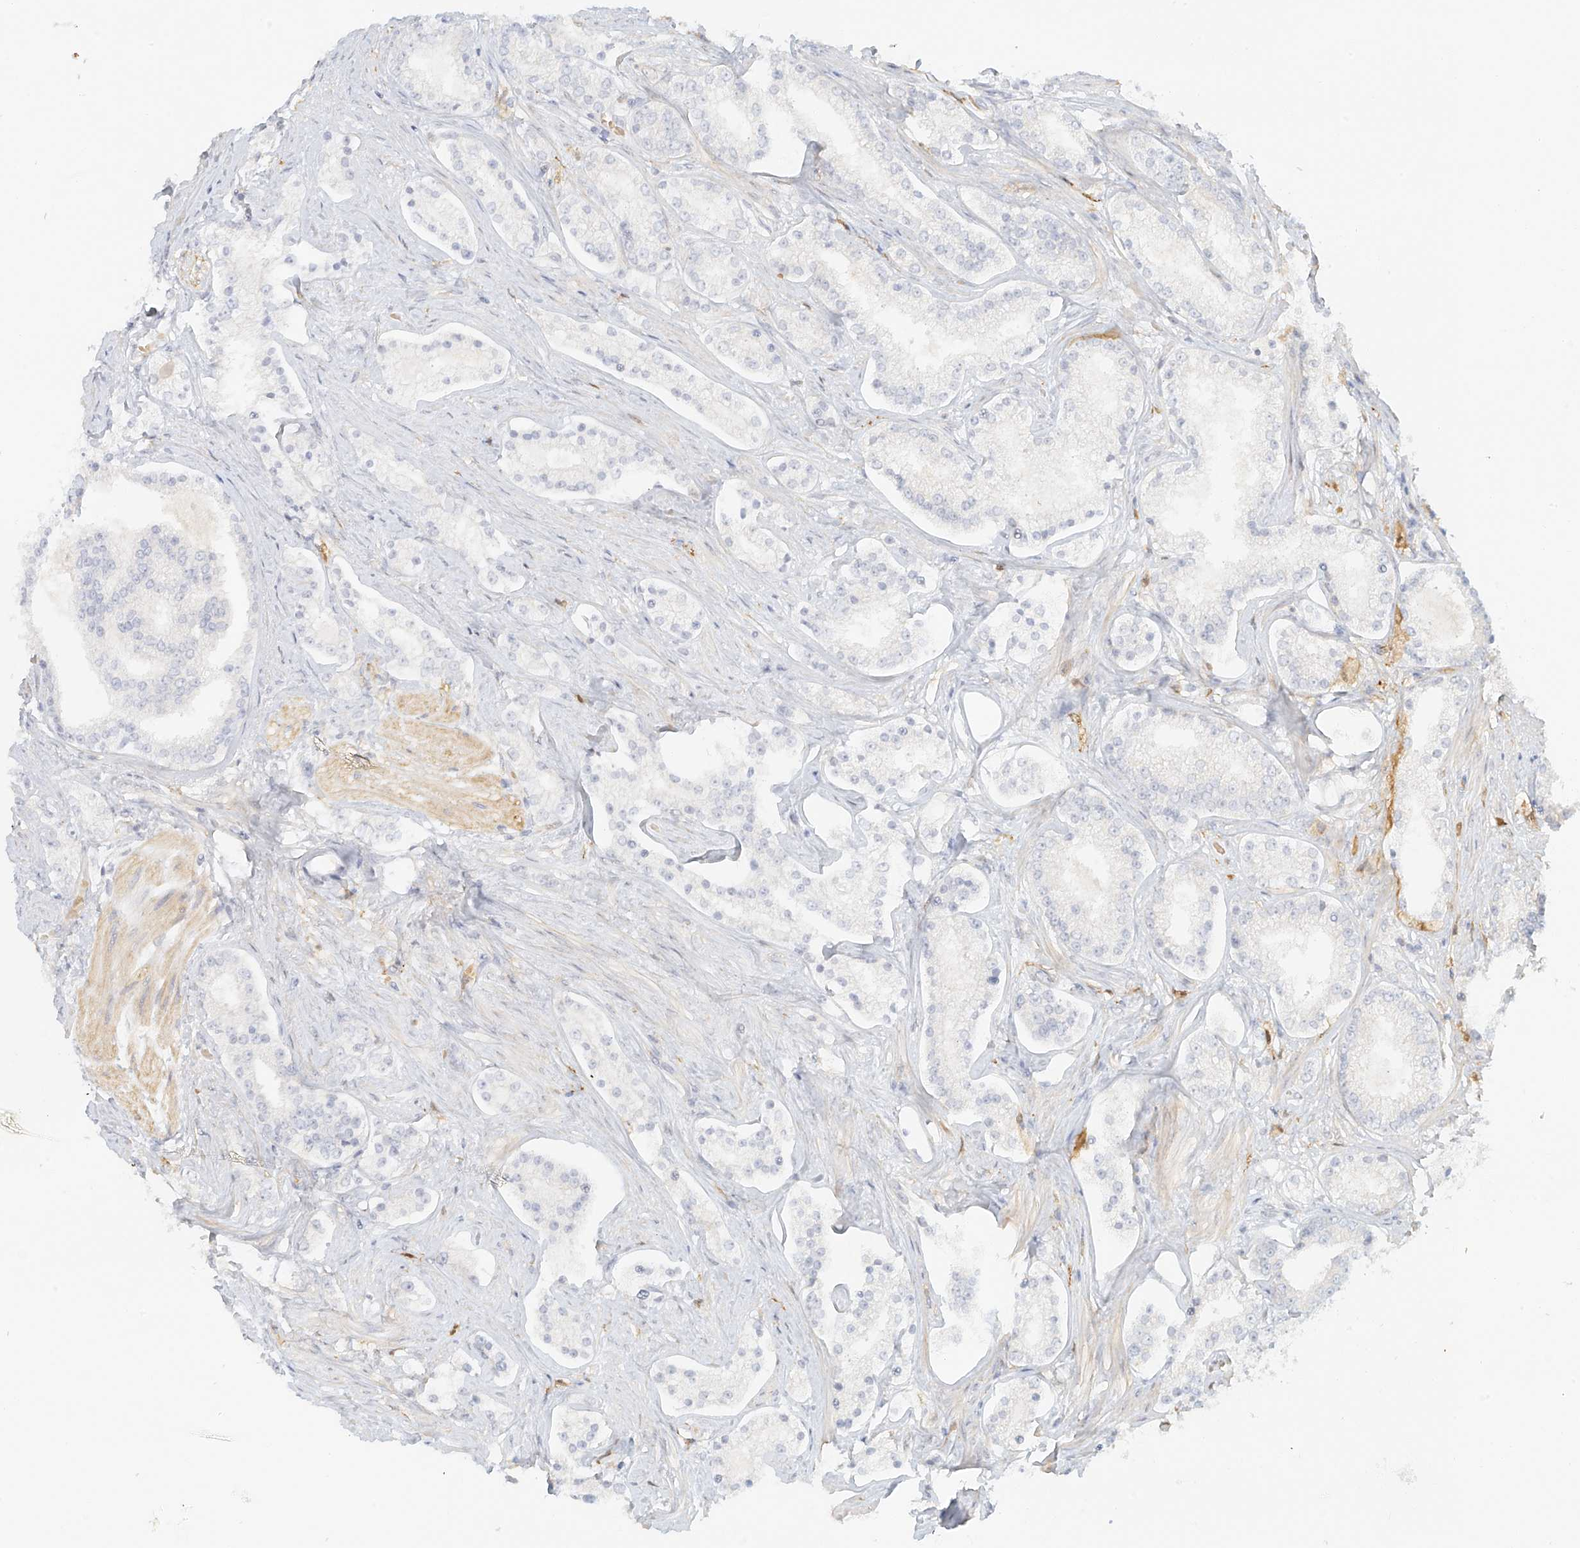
{"staining": {"intensity": "negative", "quantity": "none", "location": "none"}, "tissue": "prostate cancer", "cell_type": "Tumor cells", "image_type": "cancer", "snomed": [{"axis": "morphology", "description": "Normal tissue, NOS"}, {"axis": "morphology", "description": "Adenocarcinoma, High grade"}, {"axis": "topography", "description": "Prostate"}], "caption": "This histopathology image is of prostate cancer (adenocarcinoma (high-grade)) stained with immunohistochemistry to label a protein in brown with the nuclei are counter-stained blue. There is no expression in tumor cells.", "gene": "UPK1B", "patient": {"sex": "male", "age": 83}}